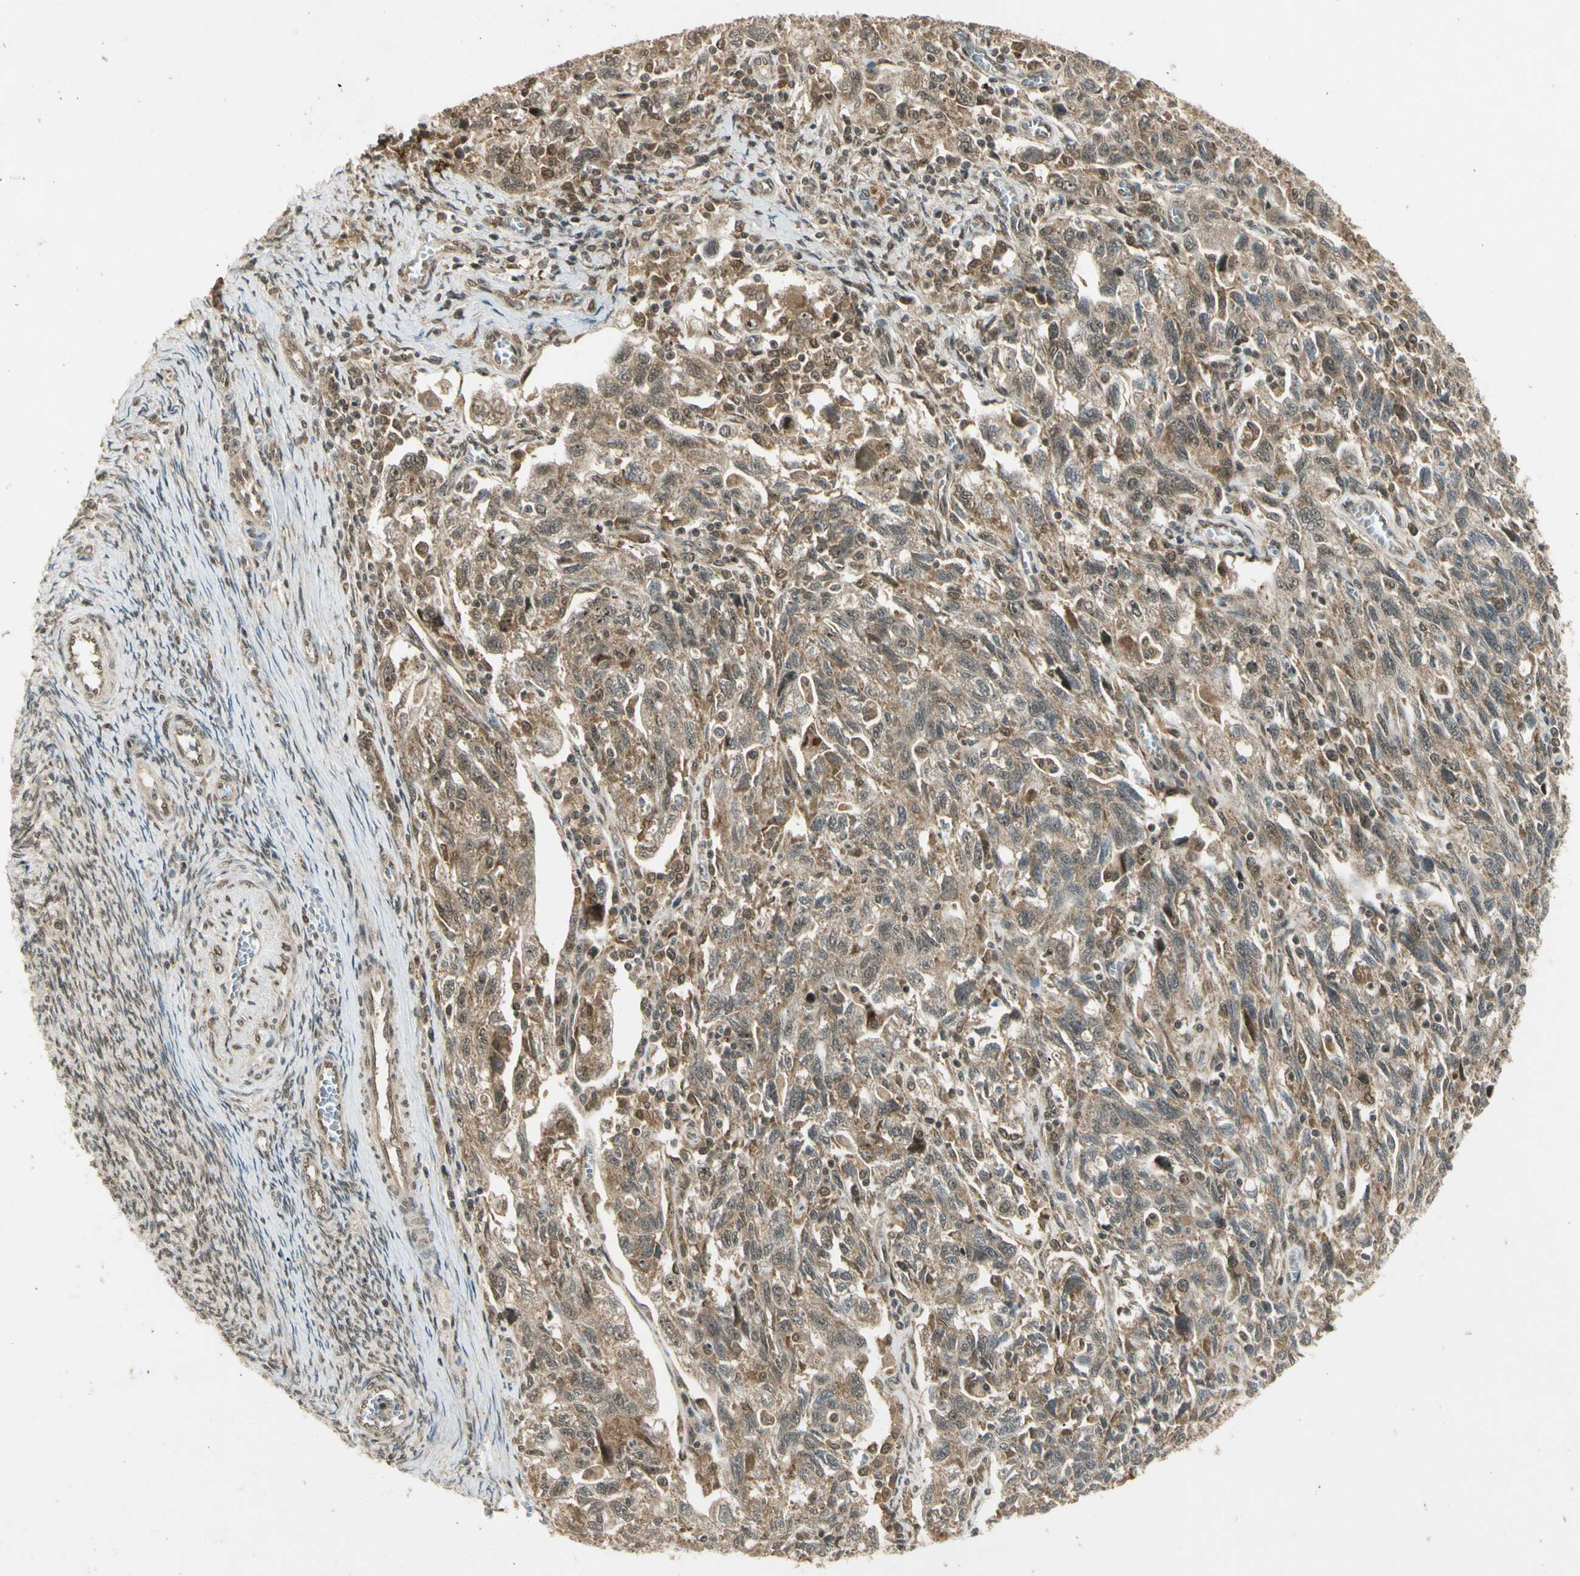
{"staining": {"intensity": "weak", "quantity": ">75%", "location": "cytoplasmic/membranous,nuclear"}, "tissue": "ovarian cancer", "cell_type": "Tumor cells", "image_type": "cancer", "snomed": [{"axis": "morphology", "description": "Carcinoma, NOS"}, {"axis": "morphology", "description": "Cystadenocarcinoma, serous, NOS"}, {"axis": "topography", "description": "Ovary"}], "caption": "Human ovarian serous cystadenocarcinoma stained with a protein marker reveals weak staining in tumor cells.", "gene": "ZNF135", "patient": {"sex": "female", "age": 69}}